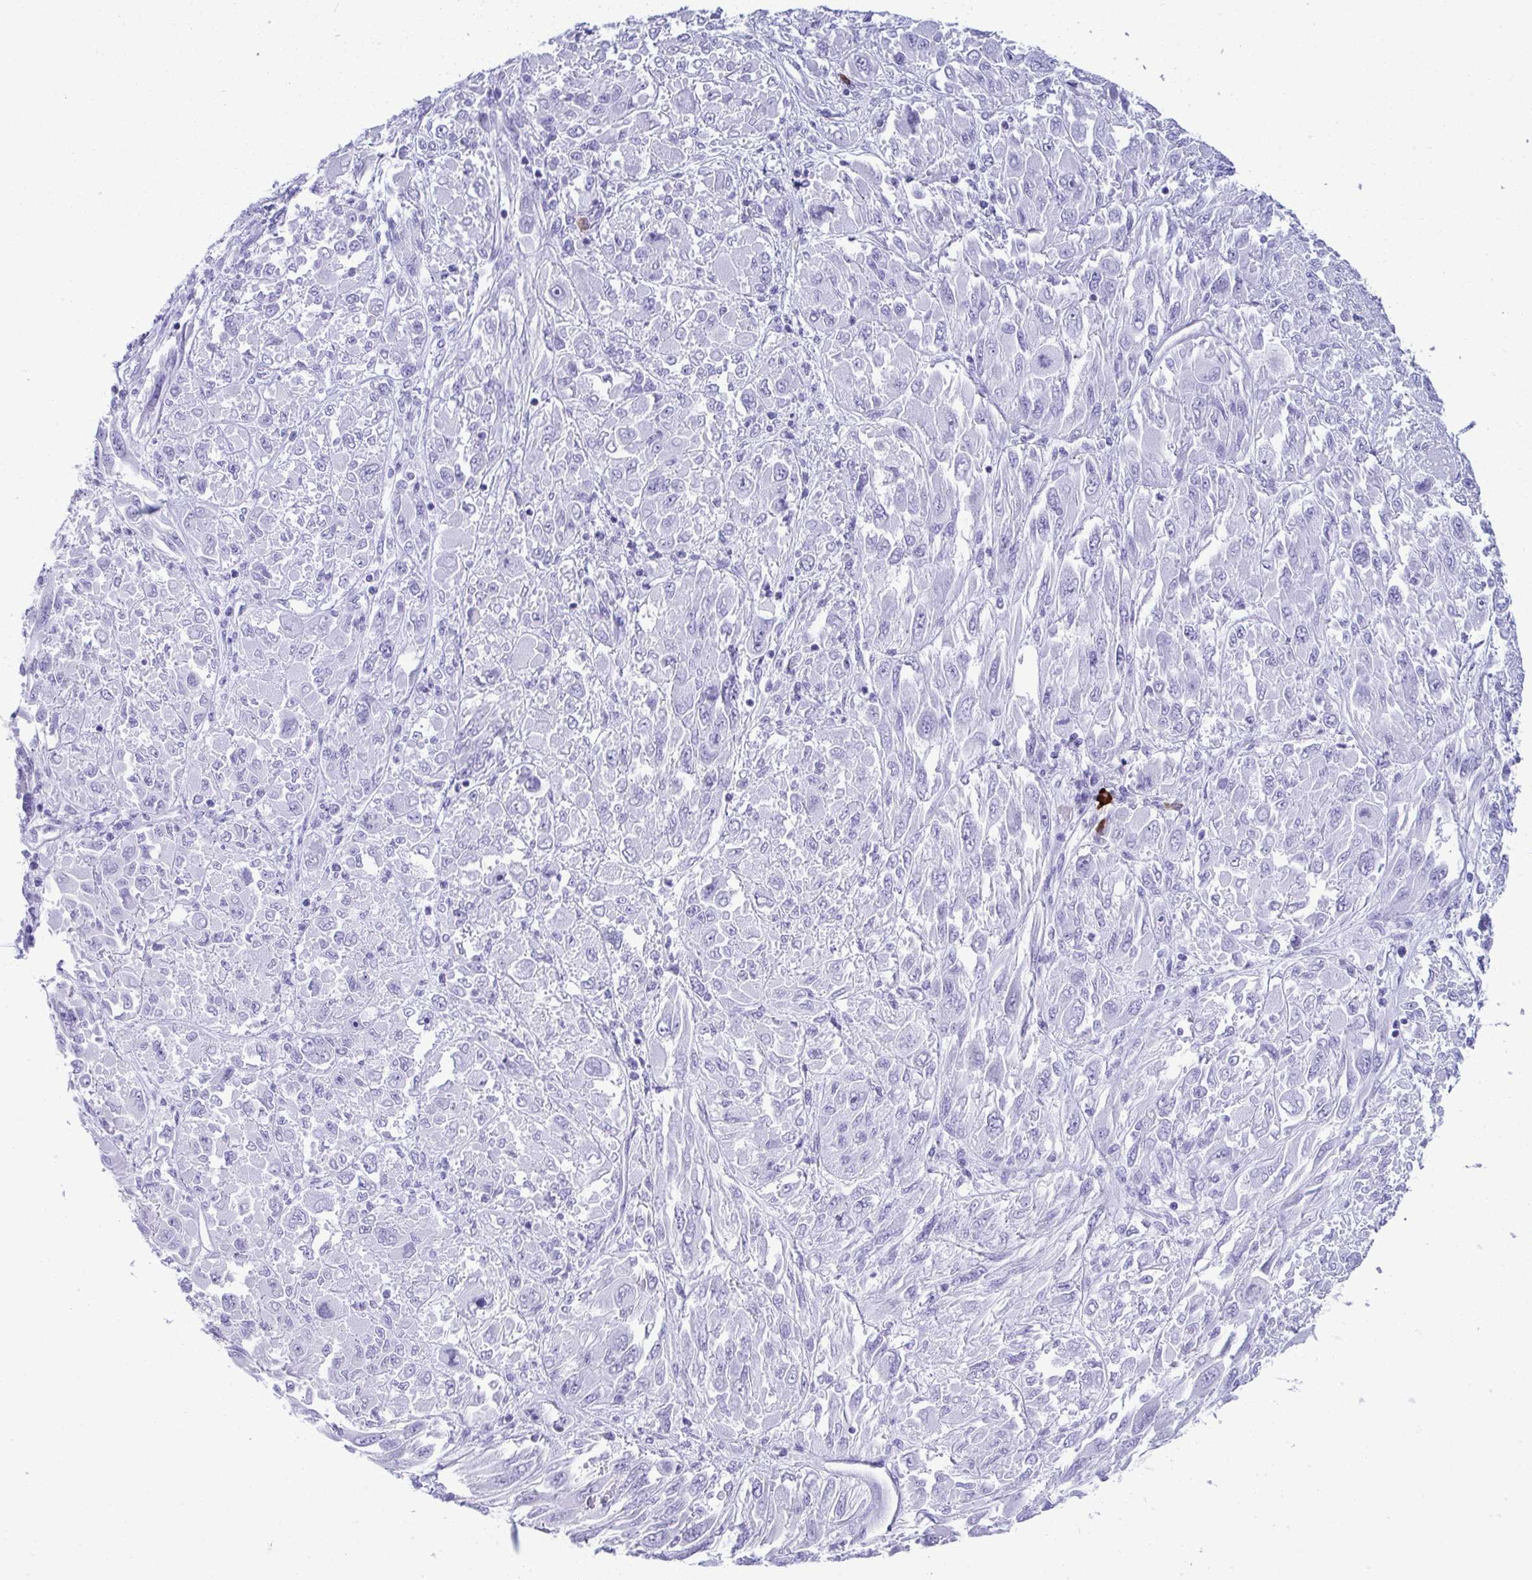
{"staining": {"intensity": "negative", "quantity": "none", "location": "none"}, "tissue": "melanoma", "cell_type": "Tumor cells", "image_type": "cancer", "snomed": [{"axis": "morphology", "description": "Malignant melanoma, NOS"}, {"axis": "topography", "description": "Skin"}], "caption": "There is no significant expression in tumor cells of malignant melanoma. (DAB IHC, high magnification).", "gene": "JCHAIN", "patient": {"sex": "female", "age": 91}}